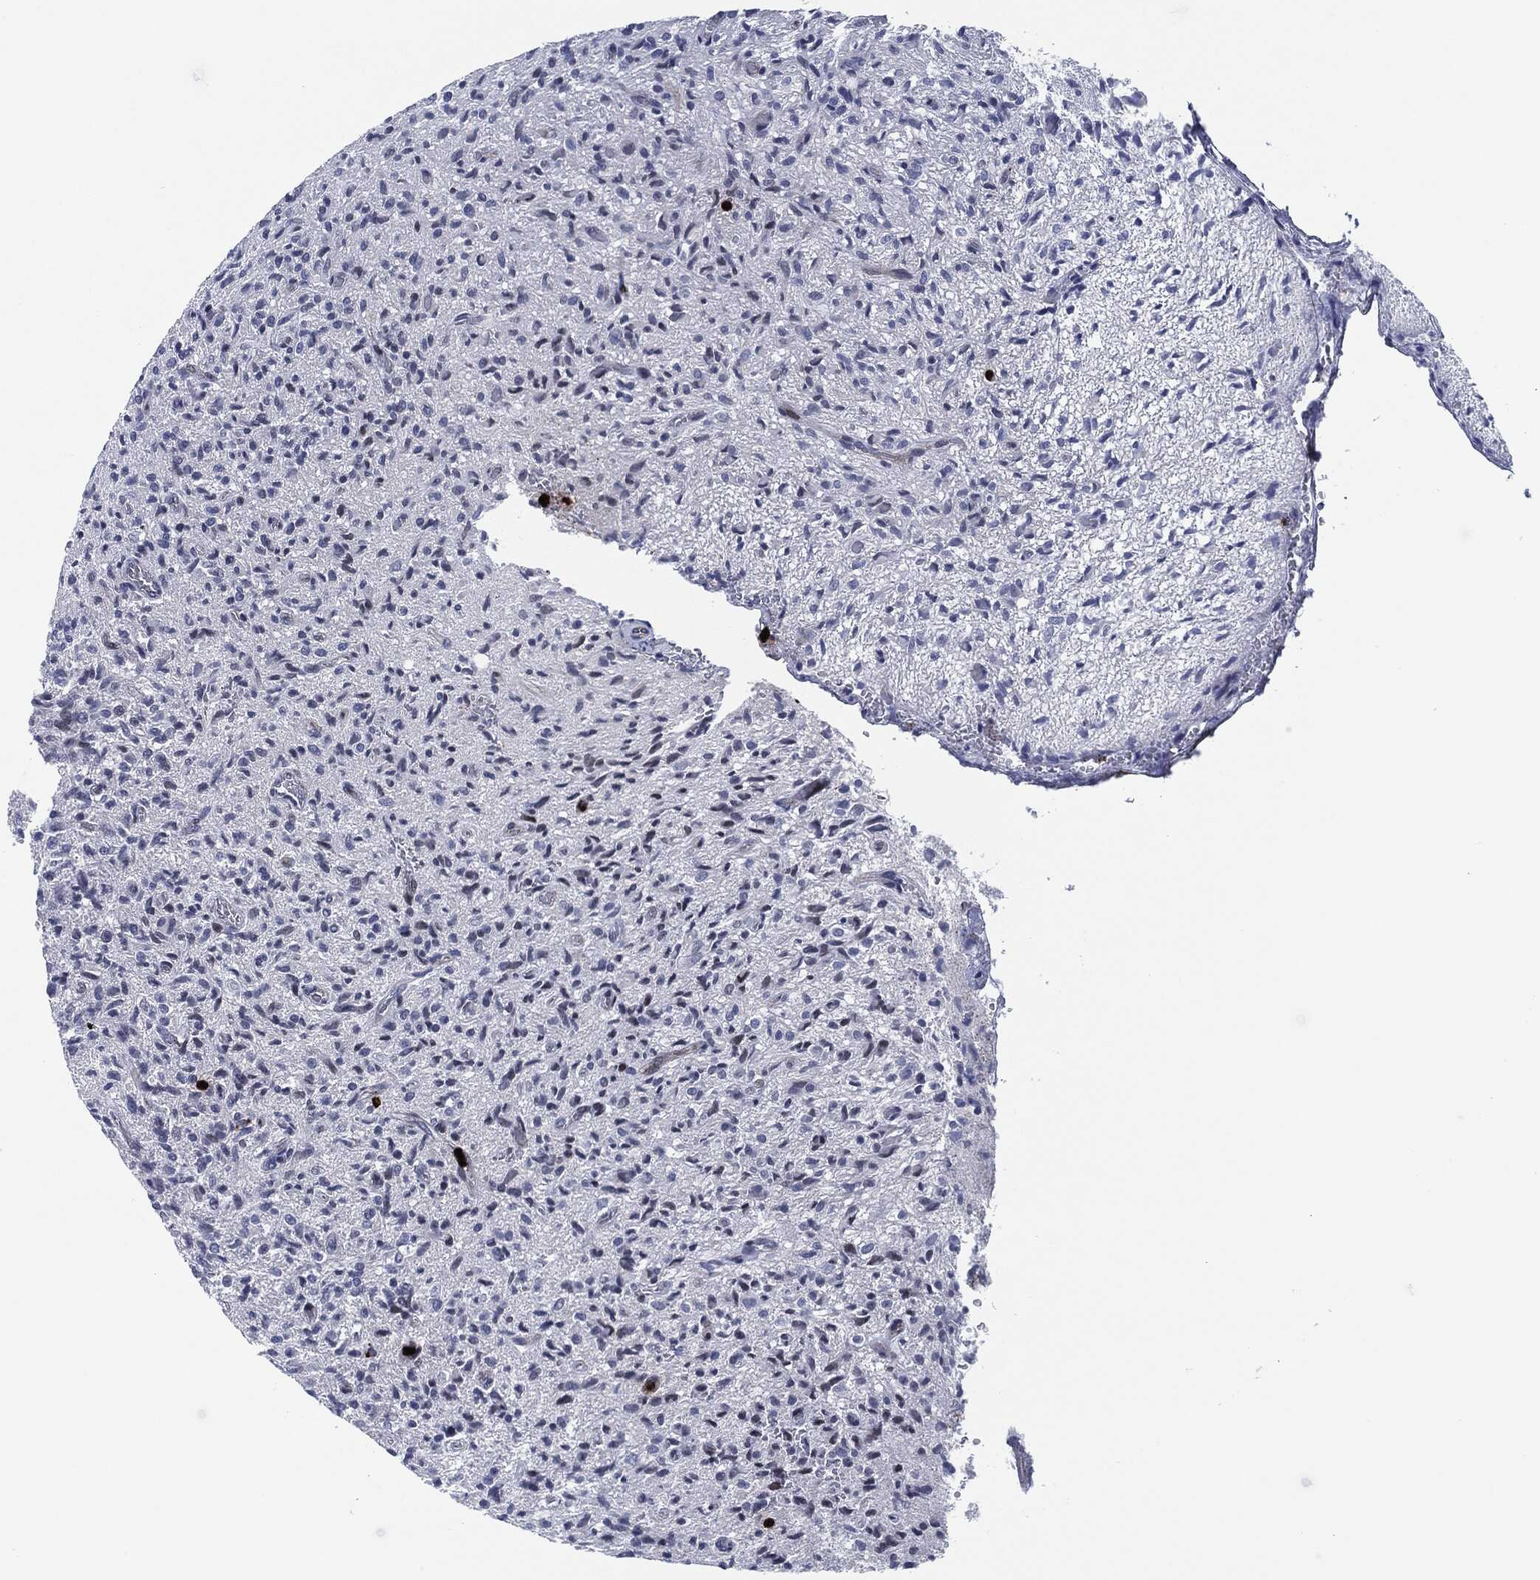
{"staining": {"intensity": "negative", "quantity": "none", "location": "none"}, "tissue": "glioma", "cell_type": "Tumor cells", "image_type": "cancer", "snomed": [{"axis": "morphology", "description": "Glioma, malignant, High grade"}, {"axis": "topography", "description": "Brain"}], "caption": "An IHC micrograph of glioma is shown. There is no staining in tumor cells of glioma. (DAB immunohistochemistry (IHC), high magnification).", "gene": "MPO", "patient": {"sex": "male", "age": 64}}